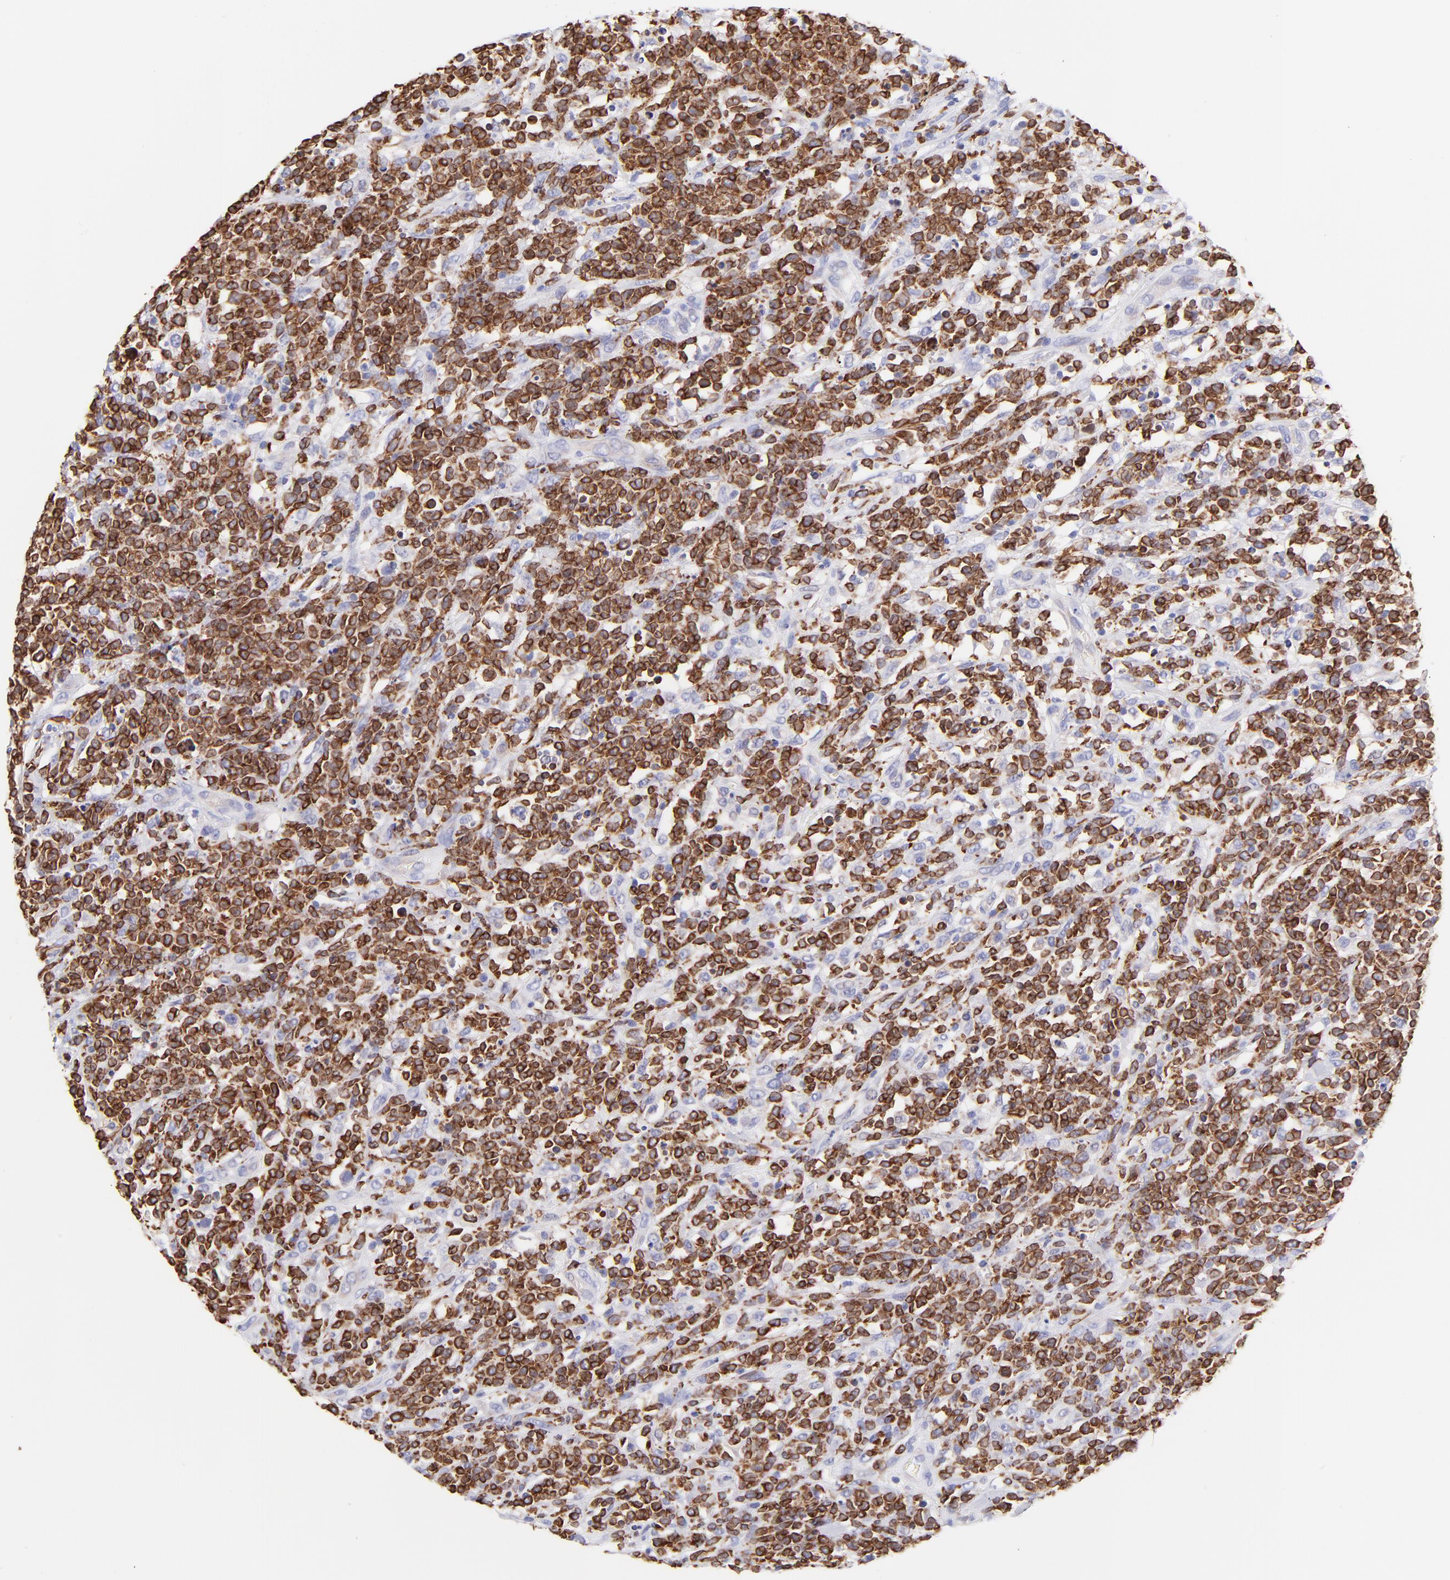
{"staining": {"intensity": "strong", "quantity": "25%-75%", "location": "cytoplasmic/membranous"}, "tissue": "lymphoma", "cell_type": "Tumor cells", "image_type": "cancer", "snomed": [{"axis": "morphology", "description": "Malignant lymphoma, non-Hodgkin's type, High grade"}, {"axis": "topography", "description": "Lymph node"}], "caption": "A high-resolution micrograph shows immunohistochemistry staining of high-grade malignant lymphoma, non-Hodgkin's type, which demonstrates strong cytoplasmic/membranous expression in about 25%-75% of tumor cells.", "gene": "IRAG2", "patient": {"sex": "female", "age": 73}}